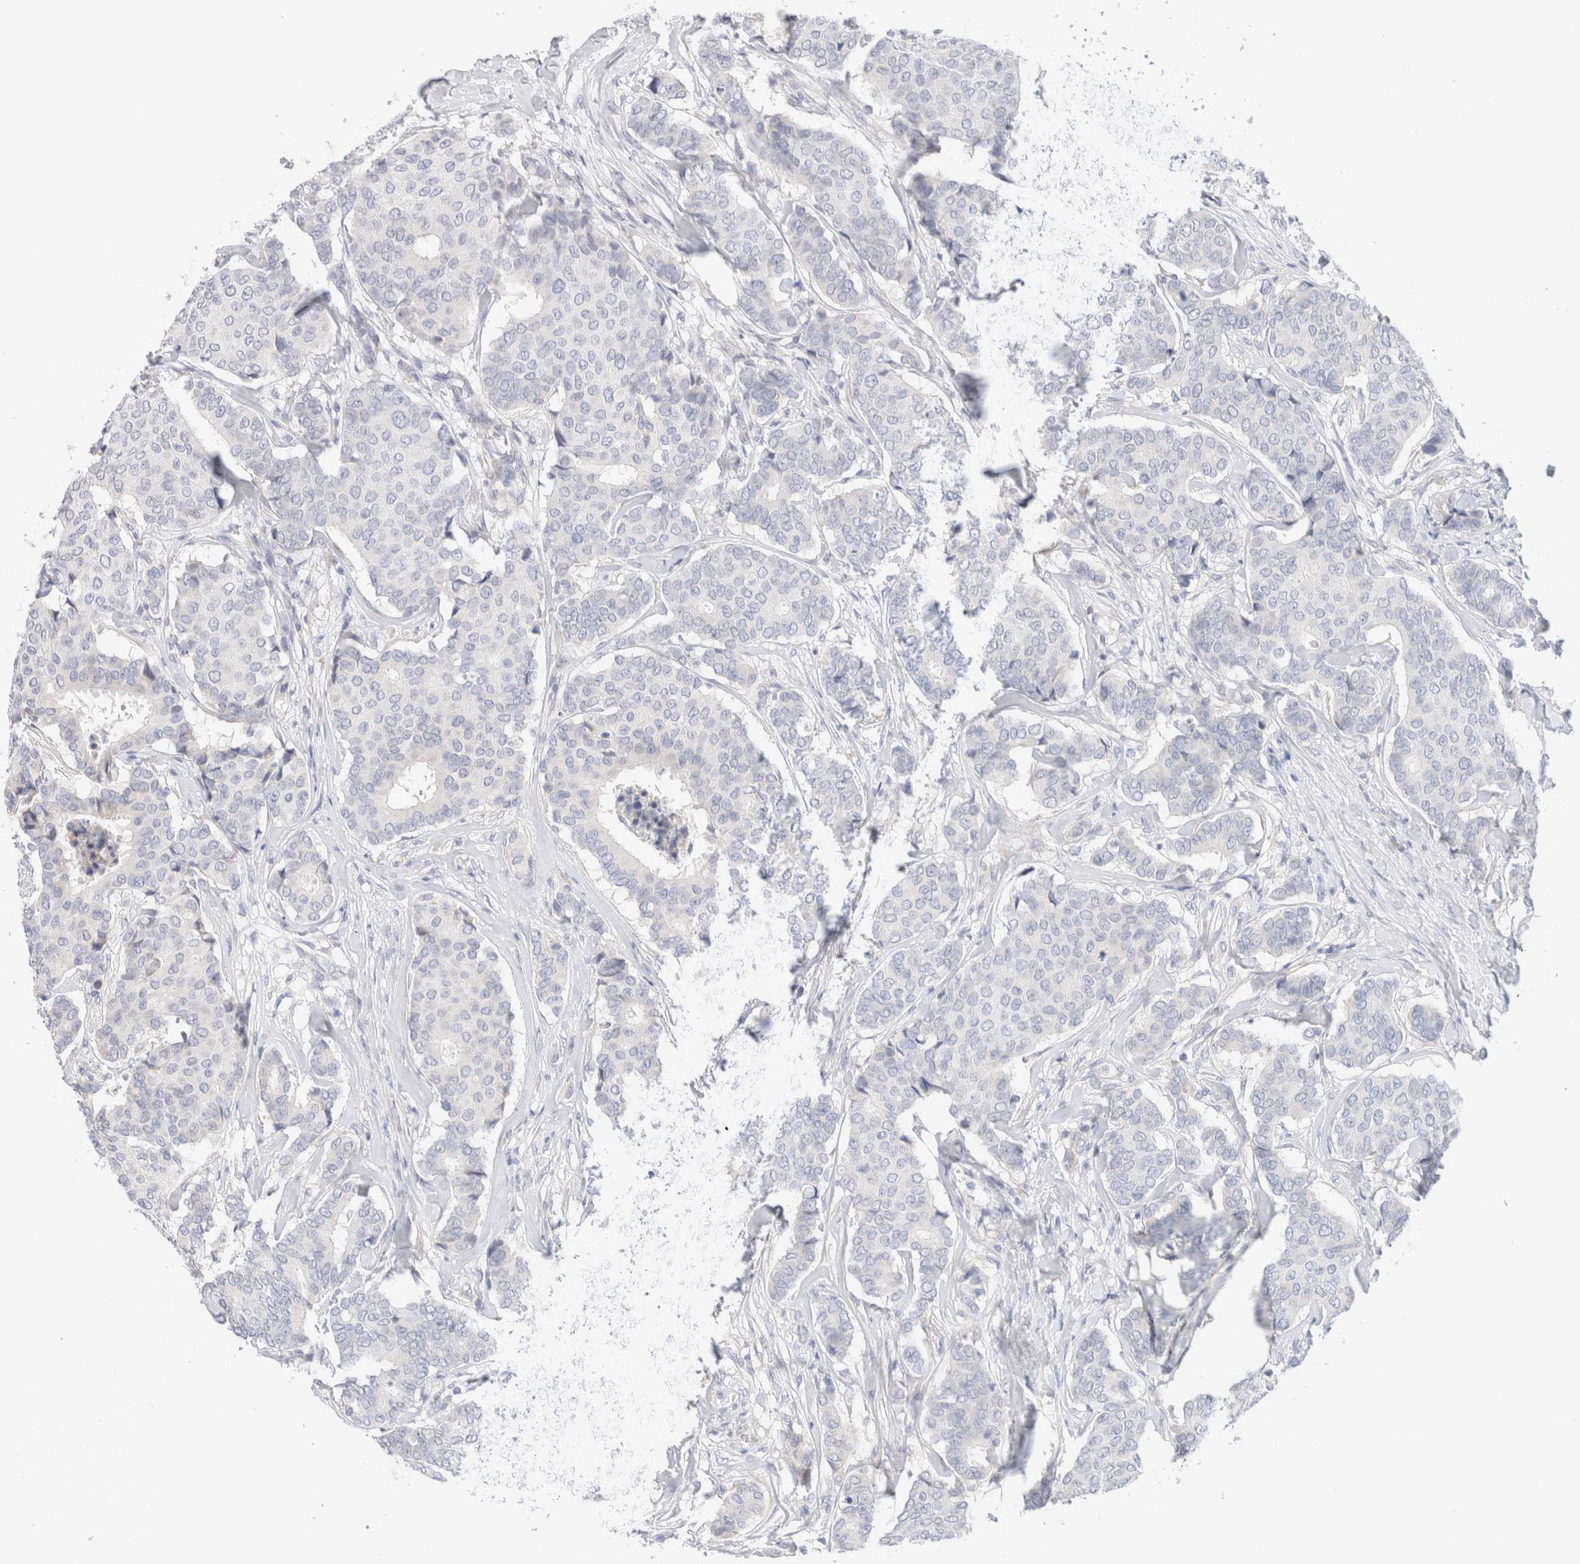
{"staining": {"intensity": "negative", "quantity": "none", "location": "none"}, "tissue": "breast cancer", "cell_type": "Tumor cells", "image_type": "cancer", "snomed": [{"axis": "morphology", "description": "Duct carcinoma"}, {"axis": "topography", "description": "Breast"}], "caption": "The photomicrograph reveals no staining of tumor cells in breast cancer.", "gene": "GADD45G", "patient": {"sex": "female", "age": 75}}